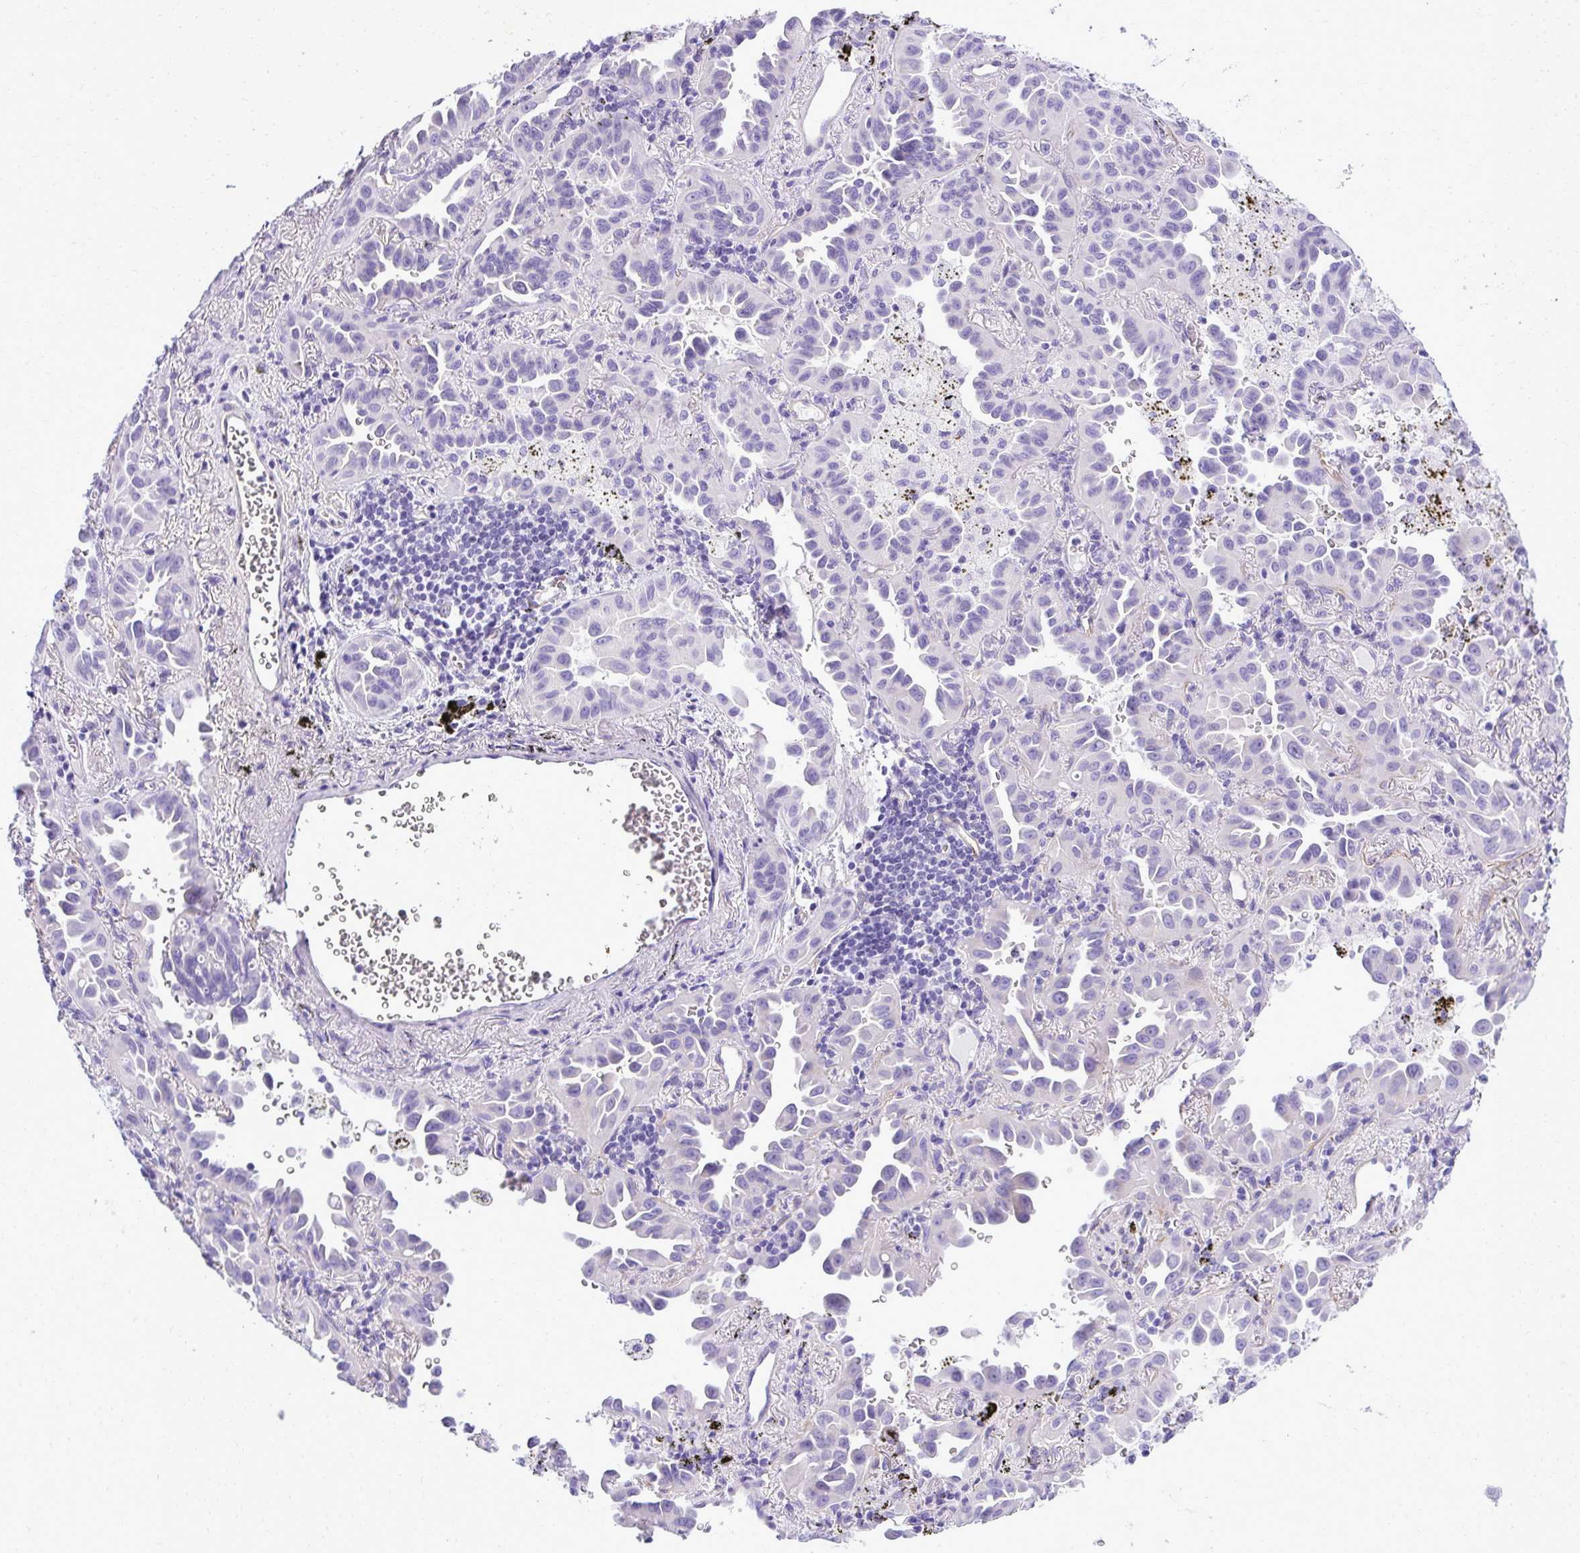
{"staining": {"intensity": "negative", "quantity": "none", "location": "none"}, "tissue": "lung cancer", "cell_type": "Tumor cells", "image_type": "cancer", "snomed": [{"axis": "morphology", "description": "Adenocarcinoma, NOS"}, {"axis": "topography", "description": "Lung"}], "caption": "This is an IHC image of human lung adenocarcinoma. There is no staining in tumor cells.", "gene": "PITPNM3", "patient": {"sex": "male", "age": 68}}